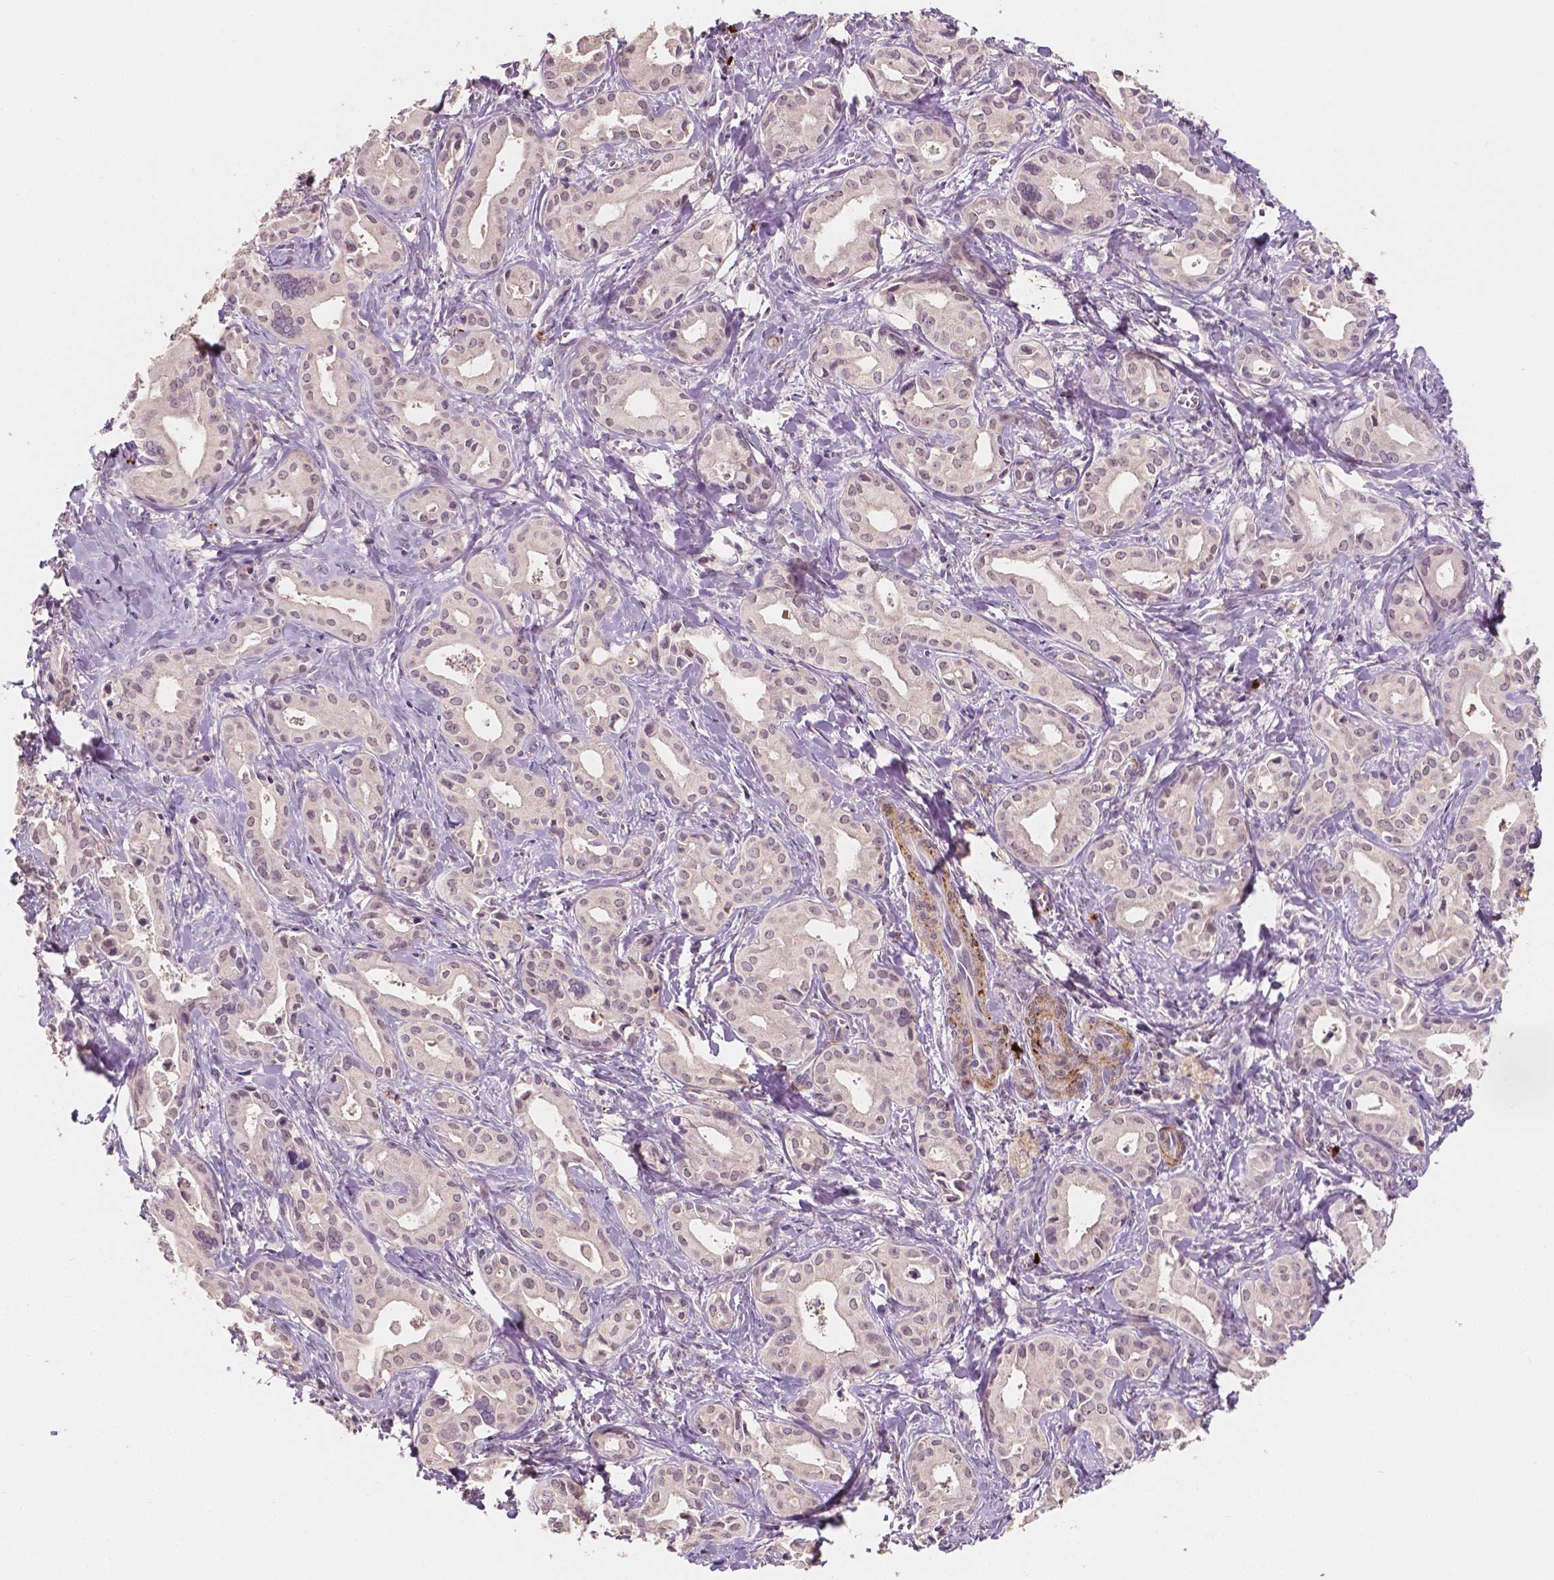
{"staining": {"intensity": "negative", "quantity": "none", "location": "none"}, "tissue": "liver cancer", "cell_type": "Tumor cells", "image_type": "cancer", "snomed": [{"axis": "morphology", "description": "Cholangiocarcinoma"}, {"axis": "topography", "description": "Liver"}], "caption": "This is an immunohistochemistry photomicrograph of human liver cholangiocarcinoma. There is no positivity in tumor cells.", "gene": "SIRT2", "patient": {"sex": "female", "age": 65}}